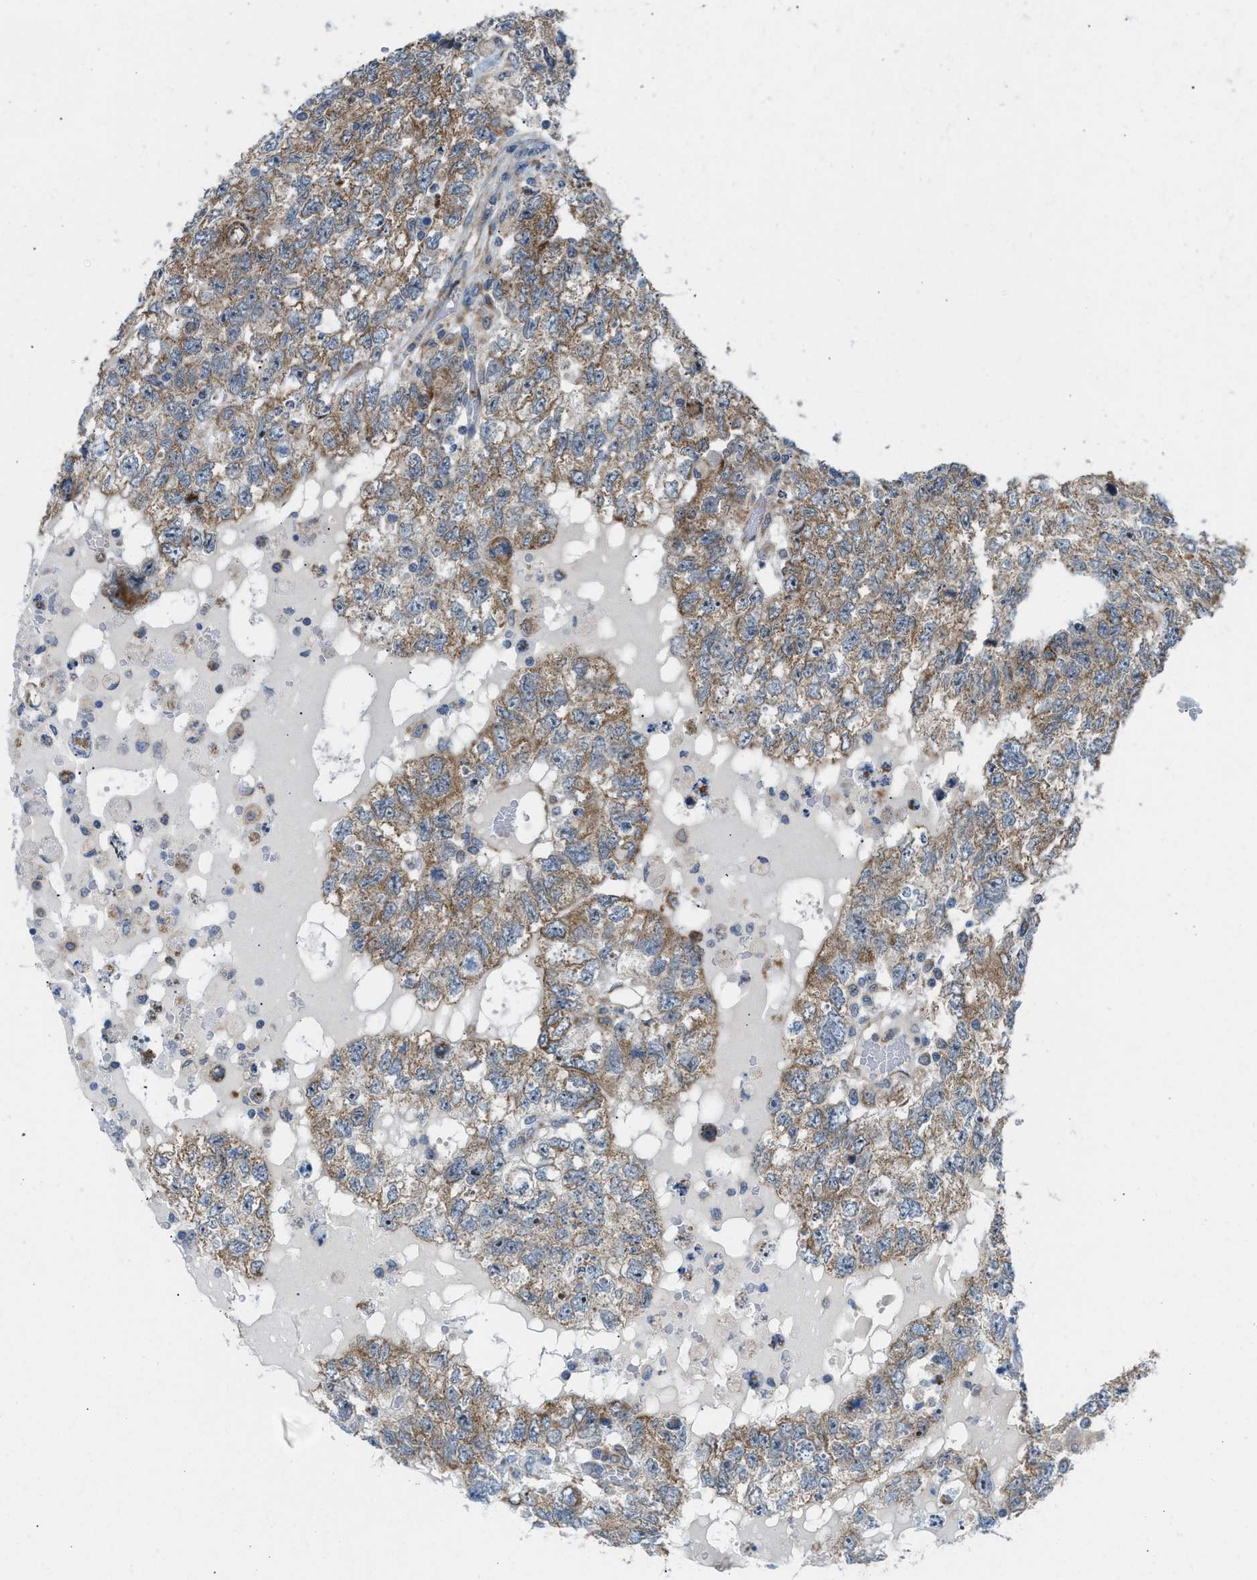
{"staining": {"intensity": "moderate", "quantity": ">75%", "location": "cytoplasmic/membranous"}, "tissue": "testis cancer", "cell_type": "Tumor cells", "image_type": "cancer", "snomed": [{"axis": "morphology", "description": "Carcinoma, Embryonal, NOS"}, {"axis": "topography", "description": "Testis"}], "caption": "Human embryonal carcinoma (testis) stained for a protein (brown) reveals moderate cytoplasmic/membranous positive staining in approximately >75% of tumor cells.", "gene": "TPH1", "patient": {"sex": "male", "age": 36}}